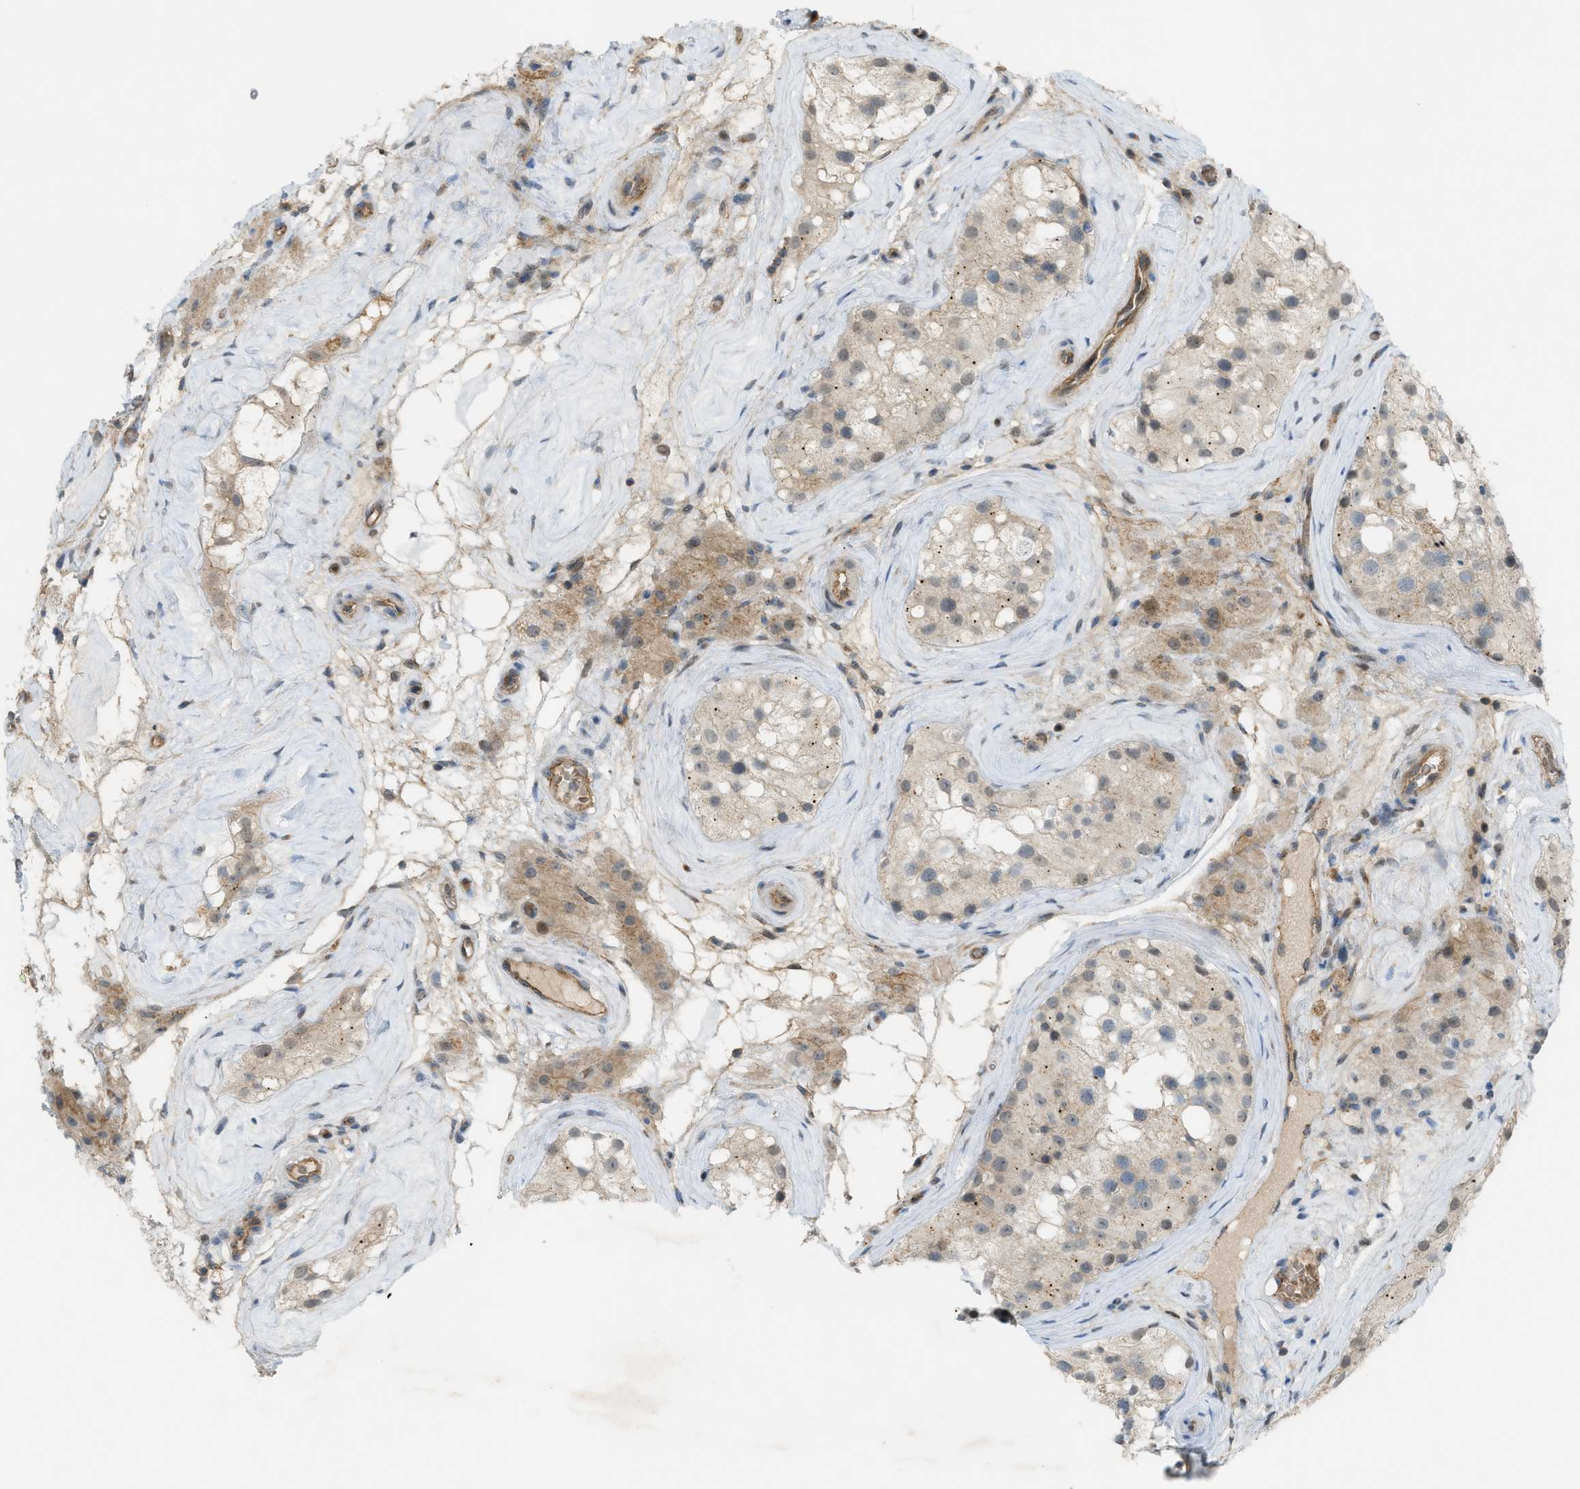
{"staining": {"intensity": "weak", "quantity": "25%-75%", "location": "cytoplasmic/membranous"}, "tissue": "testis", "cell_type": "Cells in seminiferous ducts", "image_type": "normal", "snomed": [{"axis": "morphology", "description": "Normal tissue, NOS"}, {"axis": "morphology", "description": "Seminoma, NOS"}, {"axis": "topography", "description": "Testis"}], "caption": "Cells in seminiferous ducts reveal low levels of weak cytoplasmic/membranous positivity in approximately 25%-75% of cells in benign testis. (Brightfield microscopy of DAB IHC at high magnification).", "gene": "GRK6", "patient": {"sex": "male", "age": 71}}